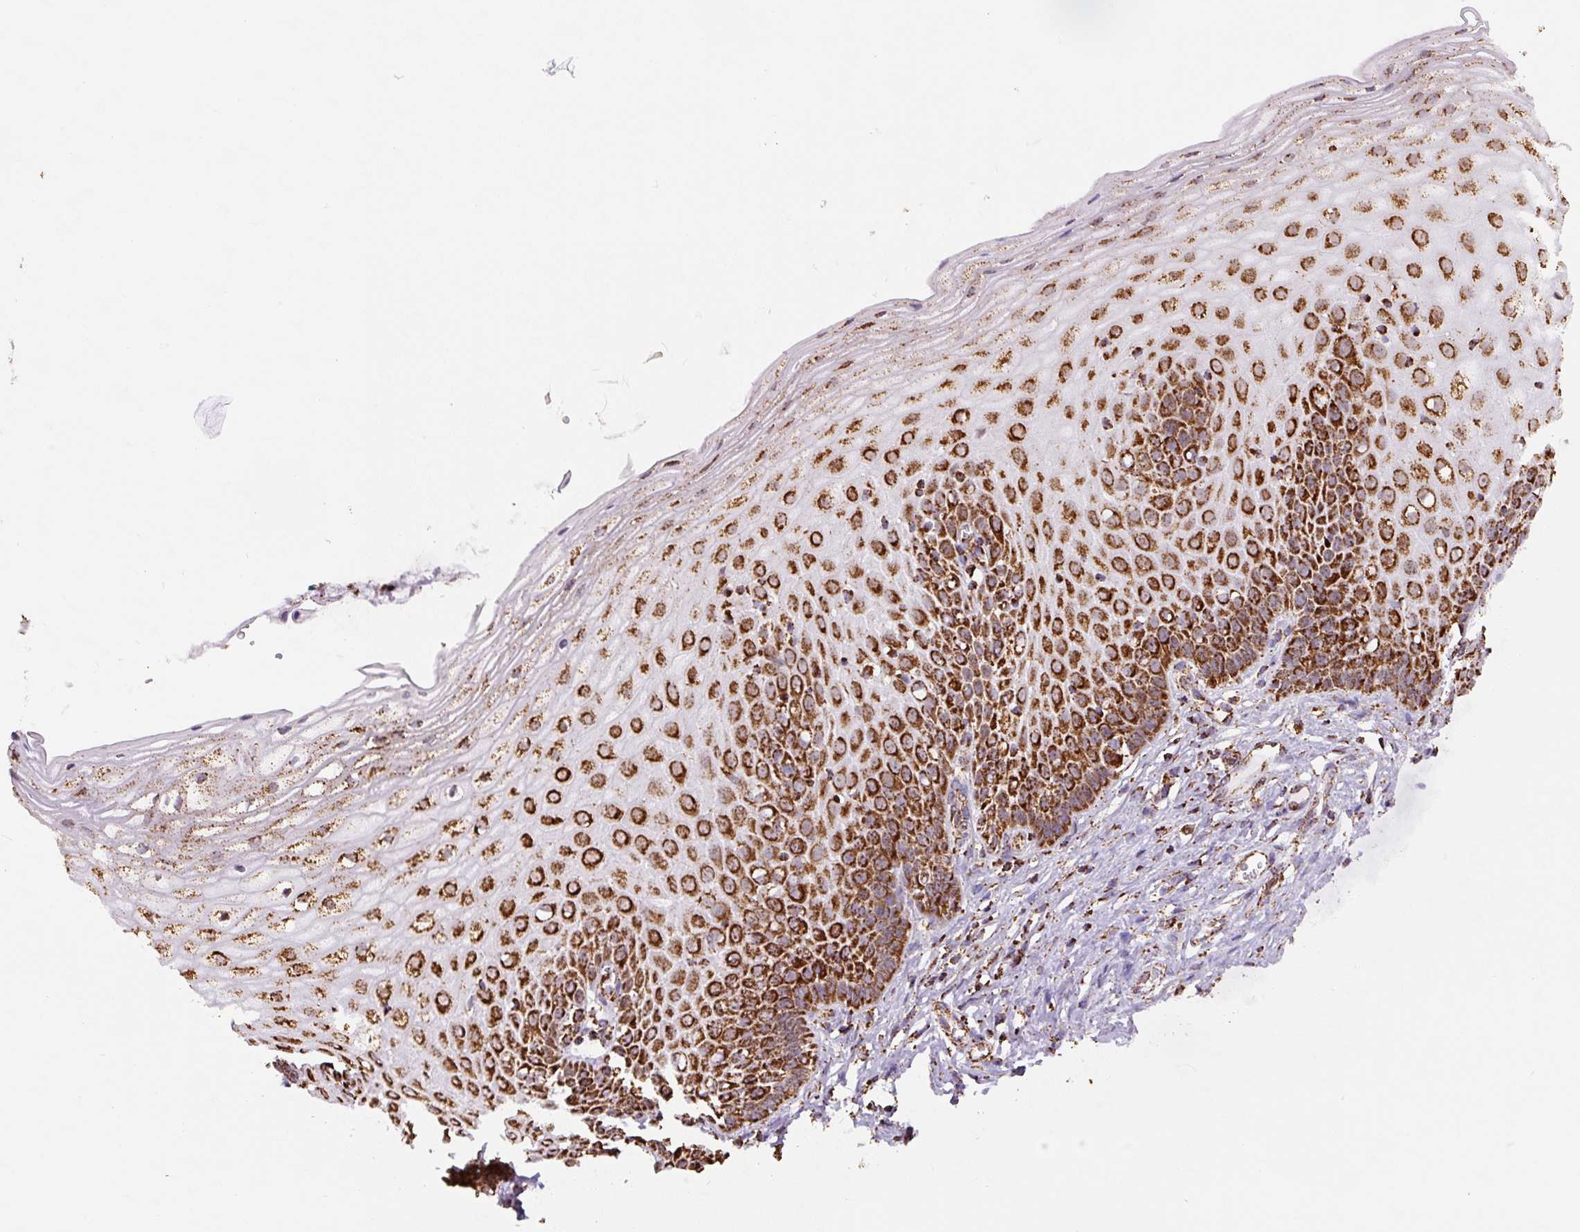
{"staining": {"intensity": "strong", "quantity": ">75%", "location": "cytoplasmic/membranous"}, "tissue": "cervix", "cell_type": "Glandular cells", "image_type": "normal", "snomed": [{"axis": "morphology", "description": "Normal tissue, NOS"}, {"axis": "topography", "description": "Cervix"}], "caption": "Immunohistochemistry histopathology image of normal cervix stained for a protein (brown), which exhibits high levels of strong cytoplasmic/membranous staining in approximately >75% of glandular cells.", "gene": "ATP5F1A", "patient": {"sex": "female", "age": 36}}